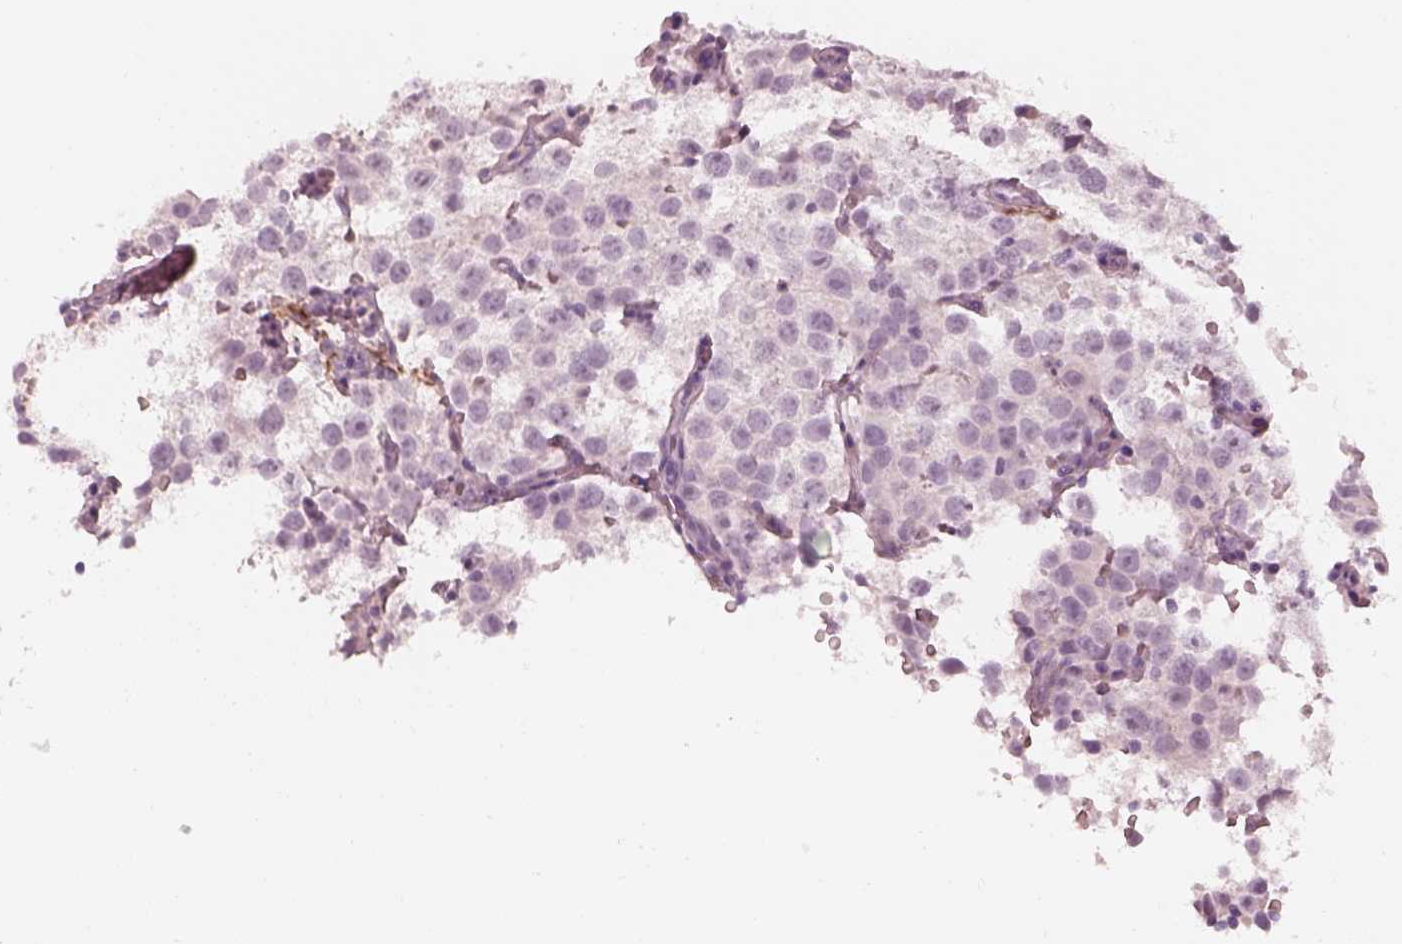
{"staining": {"intensity": "negative", "quantity": "none", "location": "none"}, "tissue": "testis cancer", "cell_type": "Tumor cells", "image_type": "cancer", "snomed": [{"axis": "morphology", "description": "Seminoma, NOS"}, {"axis": "topography", "description": "Testis"}], "caption": "High power microscopy photomicrograph of an IHC histopathology image of testis cancer, revealing no significant staining in tumor cells.", "gene": "CADM2", "patient": {"sex": "male", "age": 37}}